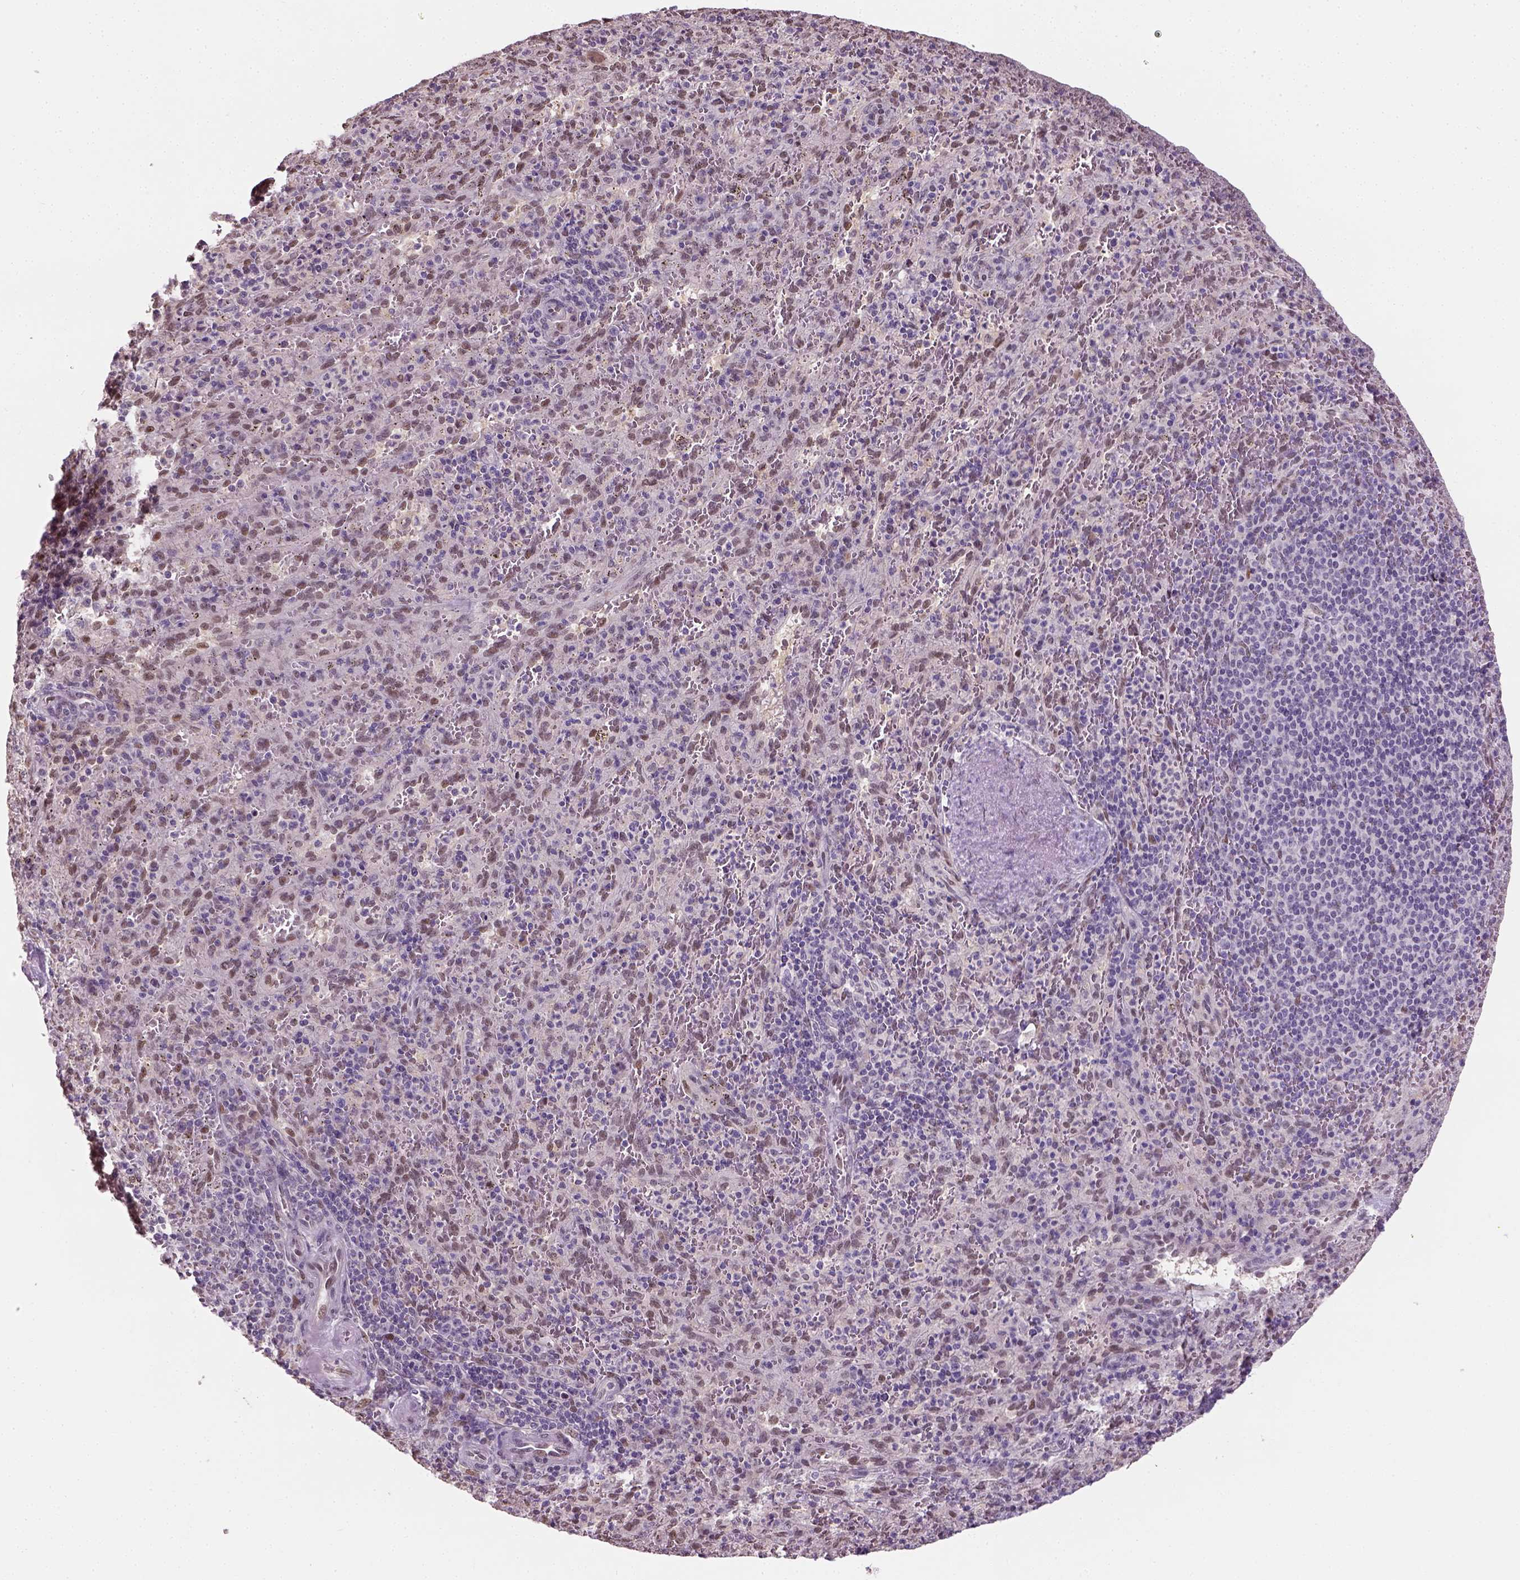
{"staining": {"intensity": "moderate", "quantity": ">75%", "location": "nuclear"}, "tissue": "spleen", "cell_type": "Cells in red pulp", "image_type": "normal", "snomed": [{"axis": "morphology", "description": "Normal tissue, NOS"}, {"axis": "topography", "description": "Spleen"}], "caption": "Protein expression by immunohistochemistry exhibits moderate nuclear positivity in about >75% of cells in red pulp in benign spleen. (Brightfield microscopy of DAB IHC at high magnification).", "gene": "C1orf112", "patient": {"sex": "male", "age": 57}}